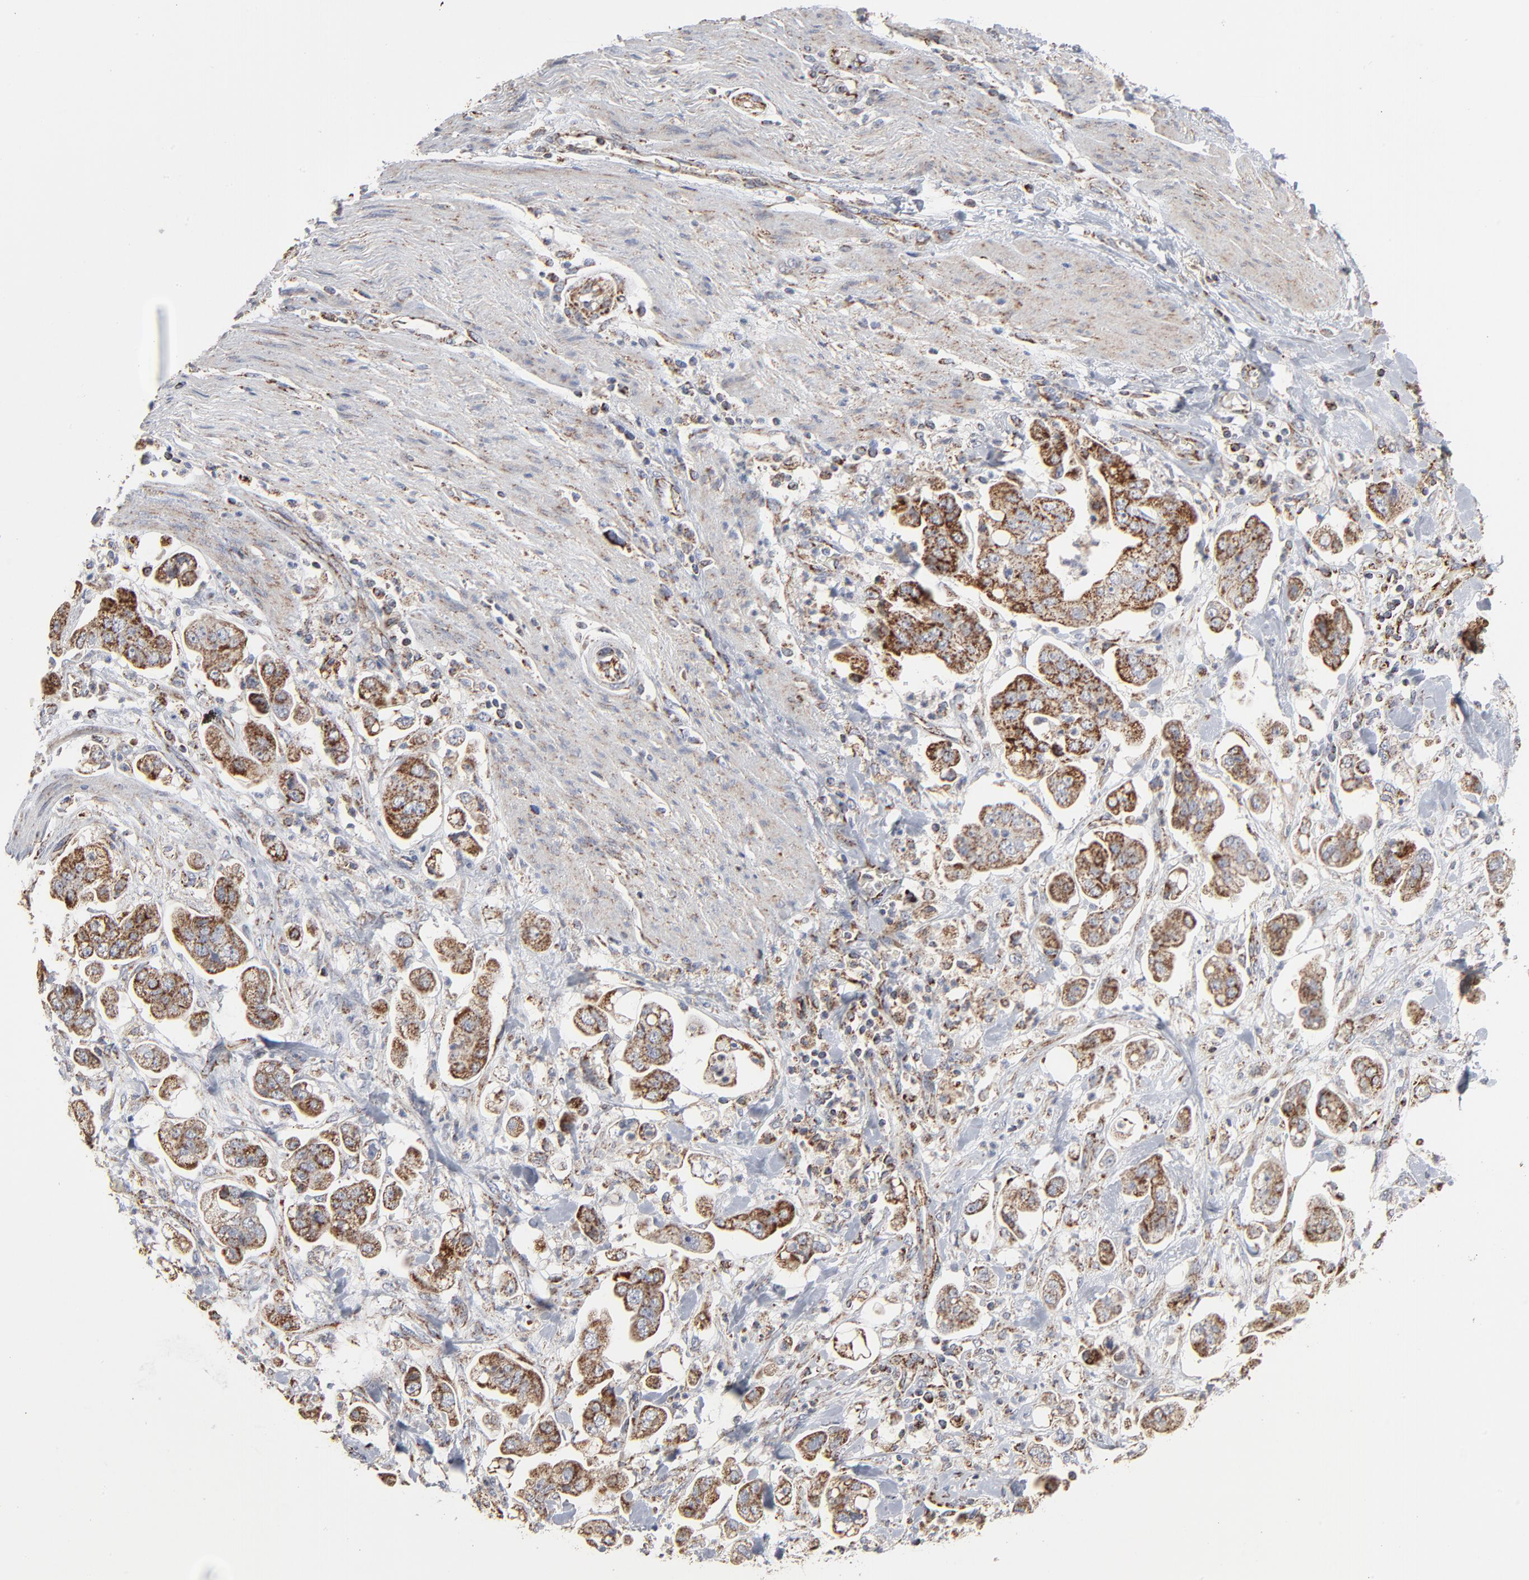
{"staining": {"intensity": "strong", "quantity": ">75%", "location": "cytoplasmic/membranous"}, "tissue": "stomach cancer", "cell_type": "Tumor cells", "image_type": "cancer", "snomed": [{"axis": "morphology", "description": "Adenocarcinoma, NOS"}, {"axis": "topography", "description": "Stomach"}], "caption": "A photomicrograph of stomach cancer (adenocarcinoma) stained for a protein displays strong cytoplasmic/membranous brown staining in tumor cells. (brown staining indicates protein expression, while blue staining denotes nuclei).", "gene": "UQCRC1", "patient": {"sex": "male", "age": 62}}